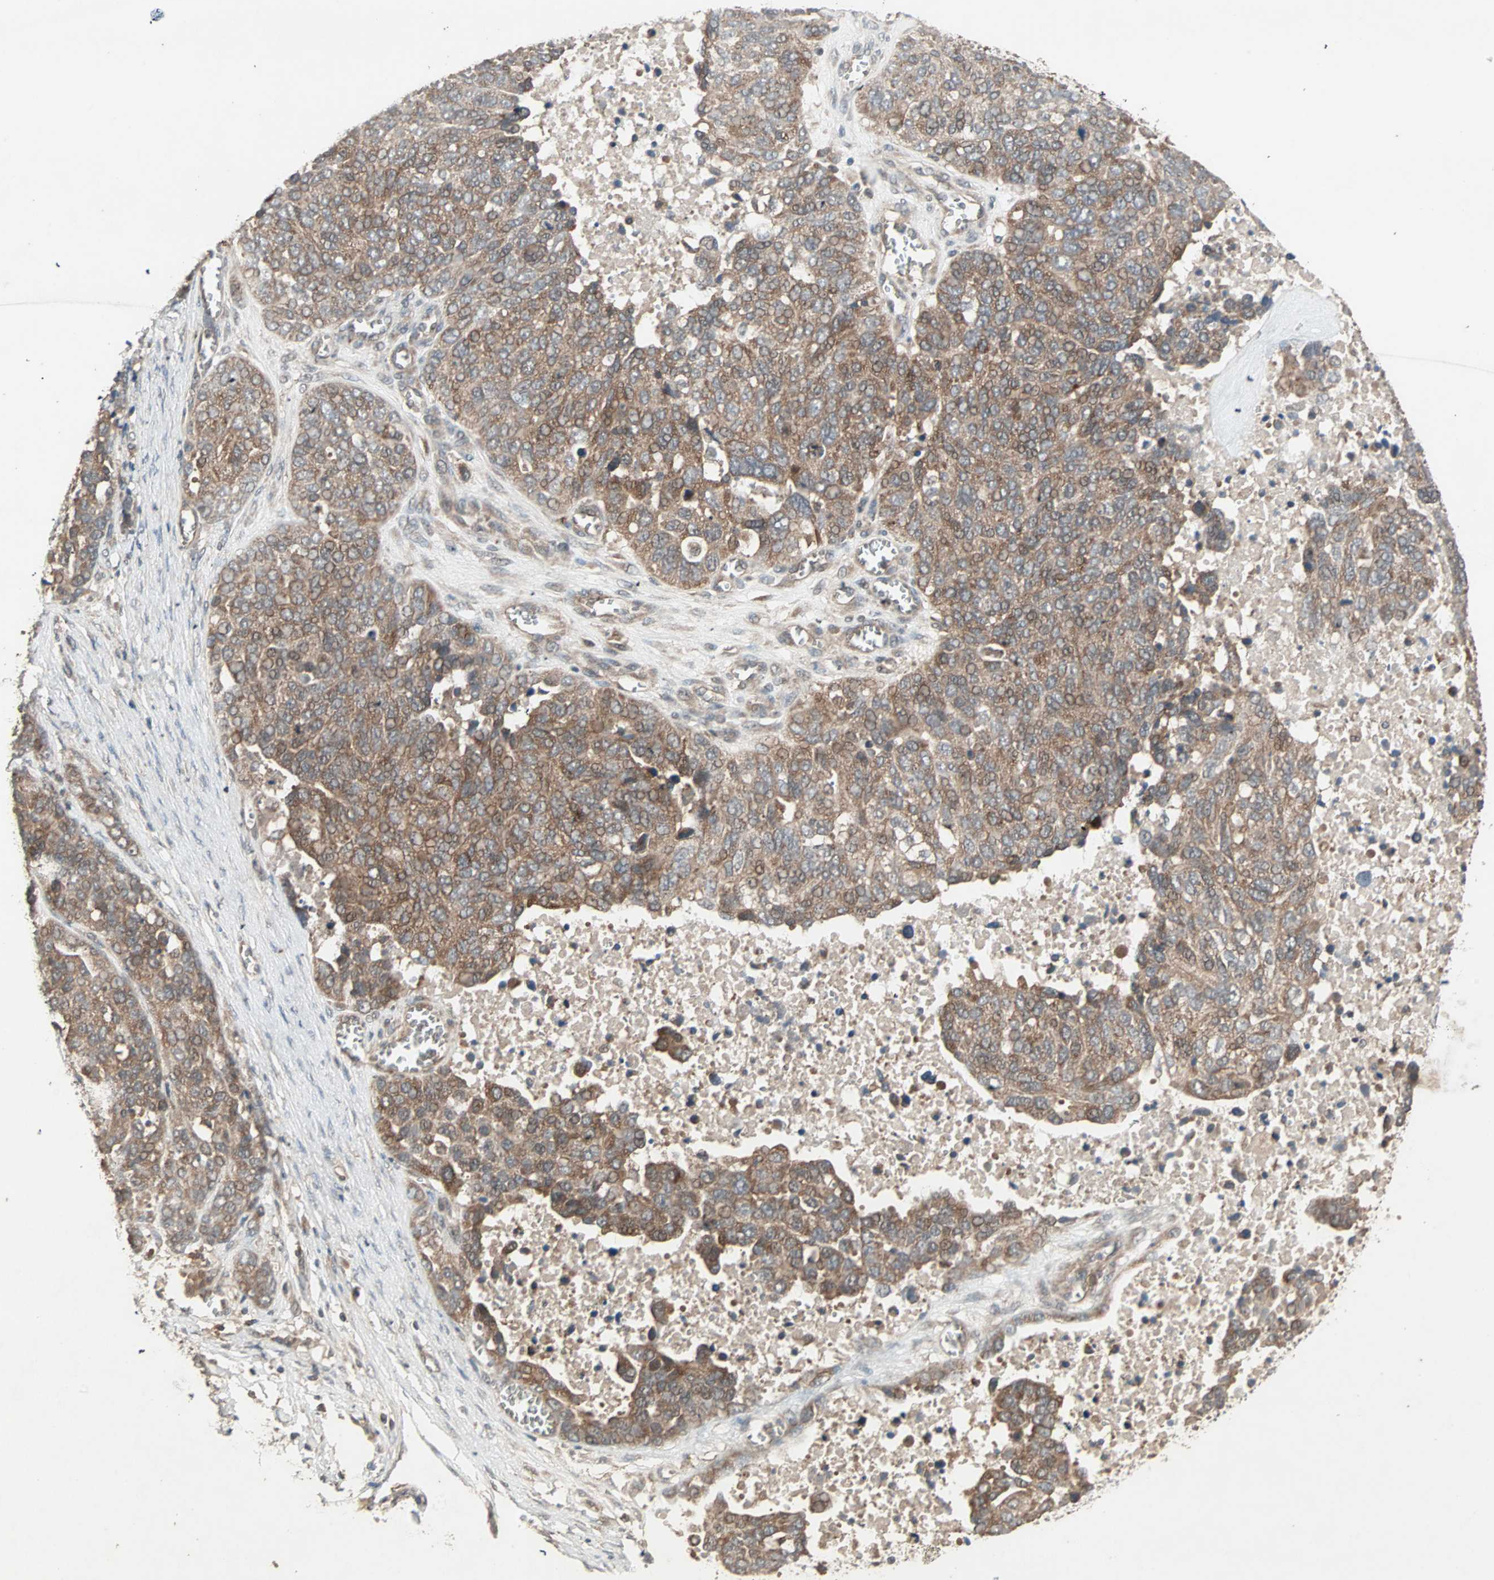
{"staining": {"intensity": "moderate", "quantity": ">75%", "location": "cytoplasmic/membranous"}, "tissue": "ovarian cancer", "cell_type": "Tumor cells", "image_type": "cancer", "snomed": [{"axis": "morphology", "description": "Cystadenocarcinoma, serous, NOS"}, {"axis": "topography", "description": "Ovary"}], "caption": "Human ovarian cancer (serous cystadenocarcinoma) stained with a brown dye displays moderate cytoplasmic/membranous positive positivity in about >75% of tumor cells.", "gene": "UBAC1", "patient": {"sex": "female", "age": 44}}